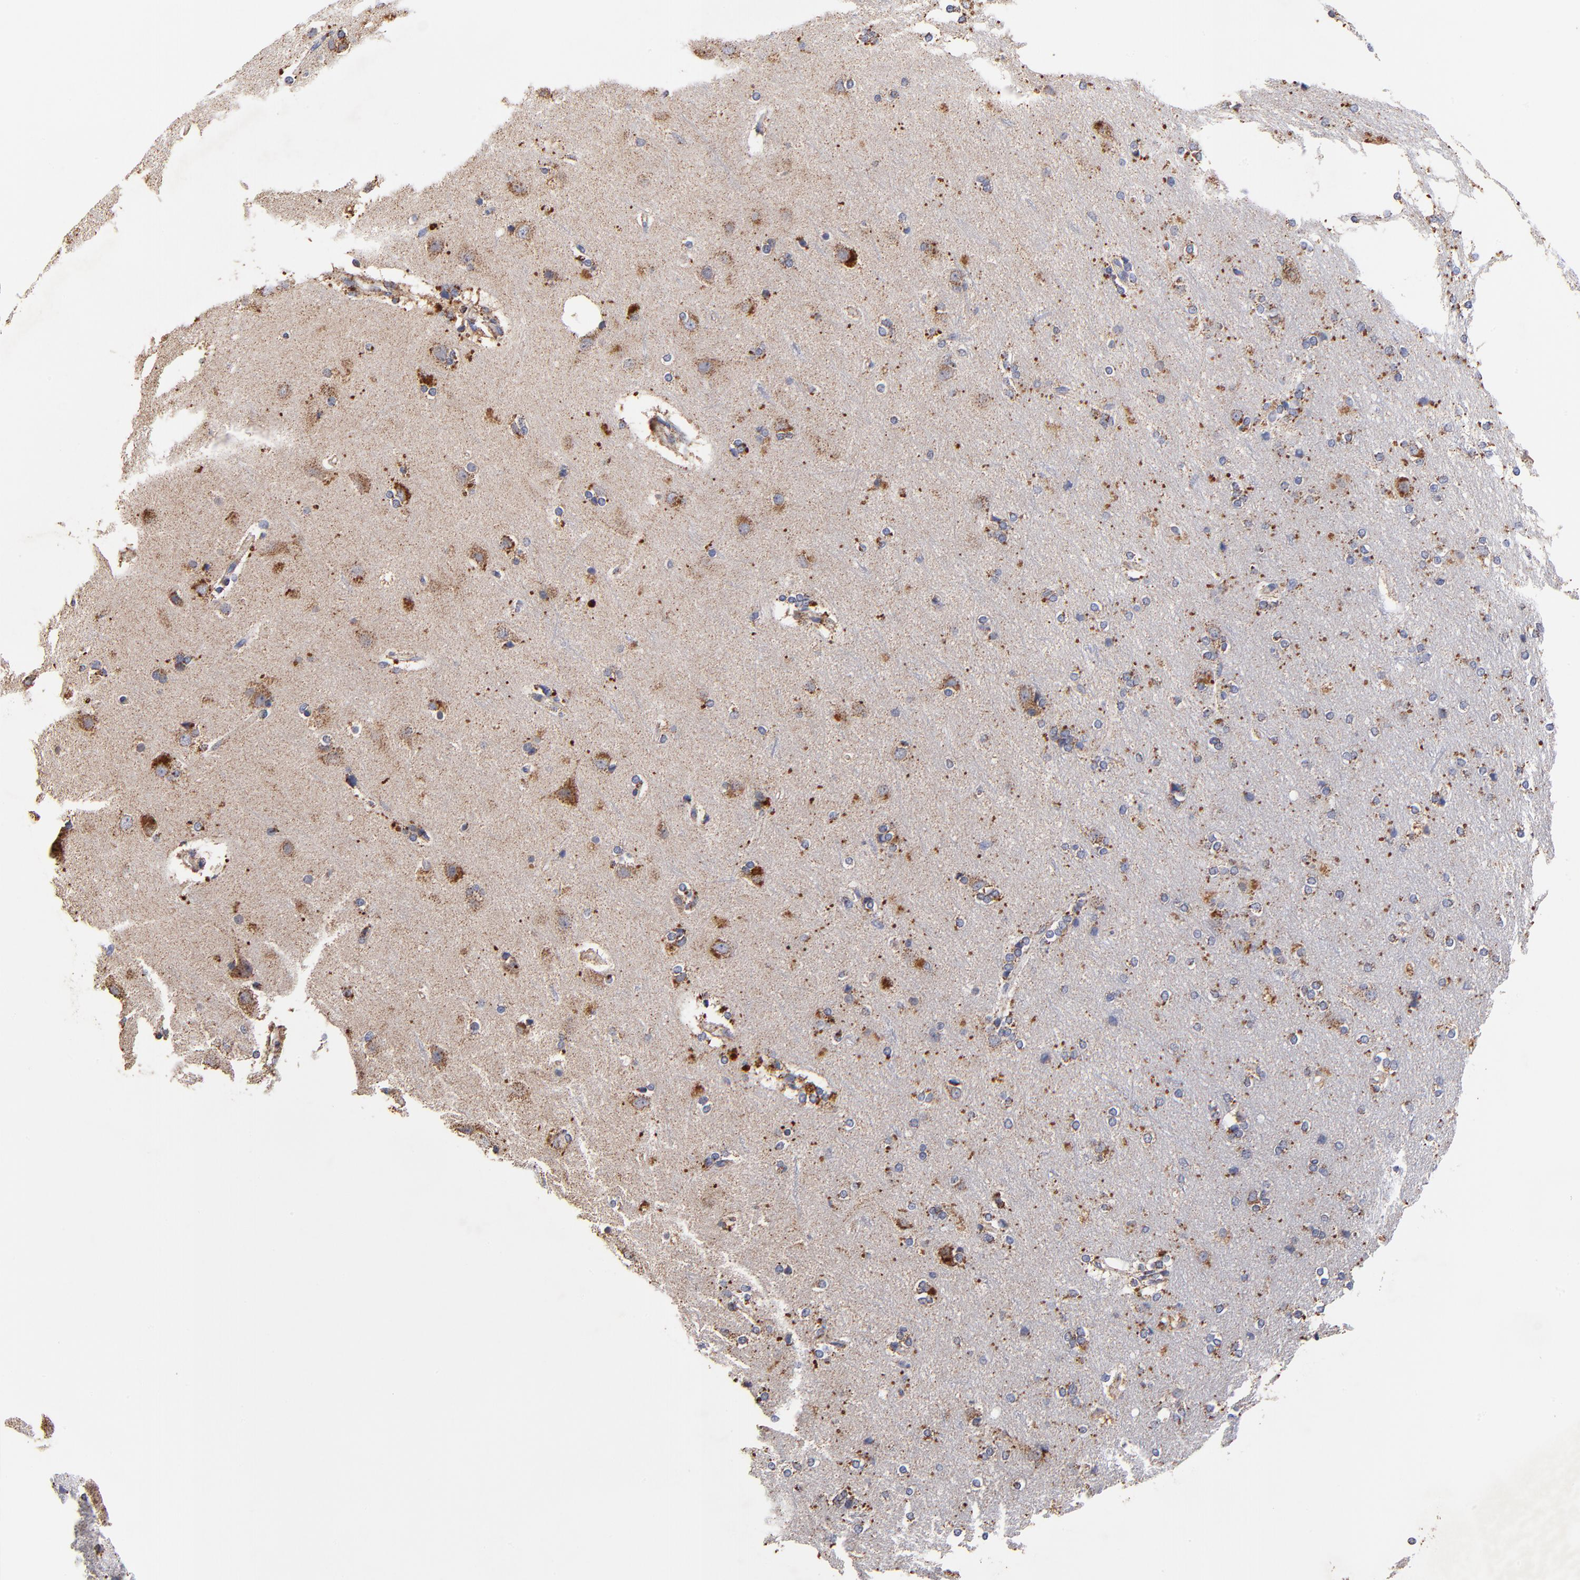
{"staining": {"intensity": "negative", "quantity": "none", "location": "none"}, "tissue": "cerebral cortex", "cell_type": "Endothelial cells", "image_type": "normal", "snomed": [{"axis": "morphology", "description": "Normal tissue, NOS"}, {"axis": "topography", "description": "Cerebral cortex"}], "caption": "High power microscopy photomicrograph of an IHC micrograph of benign cerebral cortex, revealing no significant positivity in endothelial cells.", "gene": "SSBP1", "patient": {"sex": "male", "age": 62}}